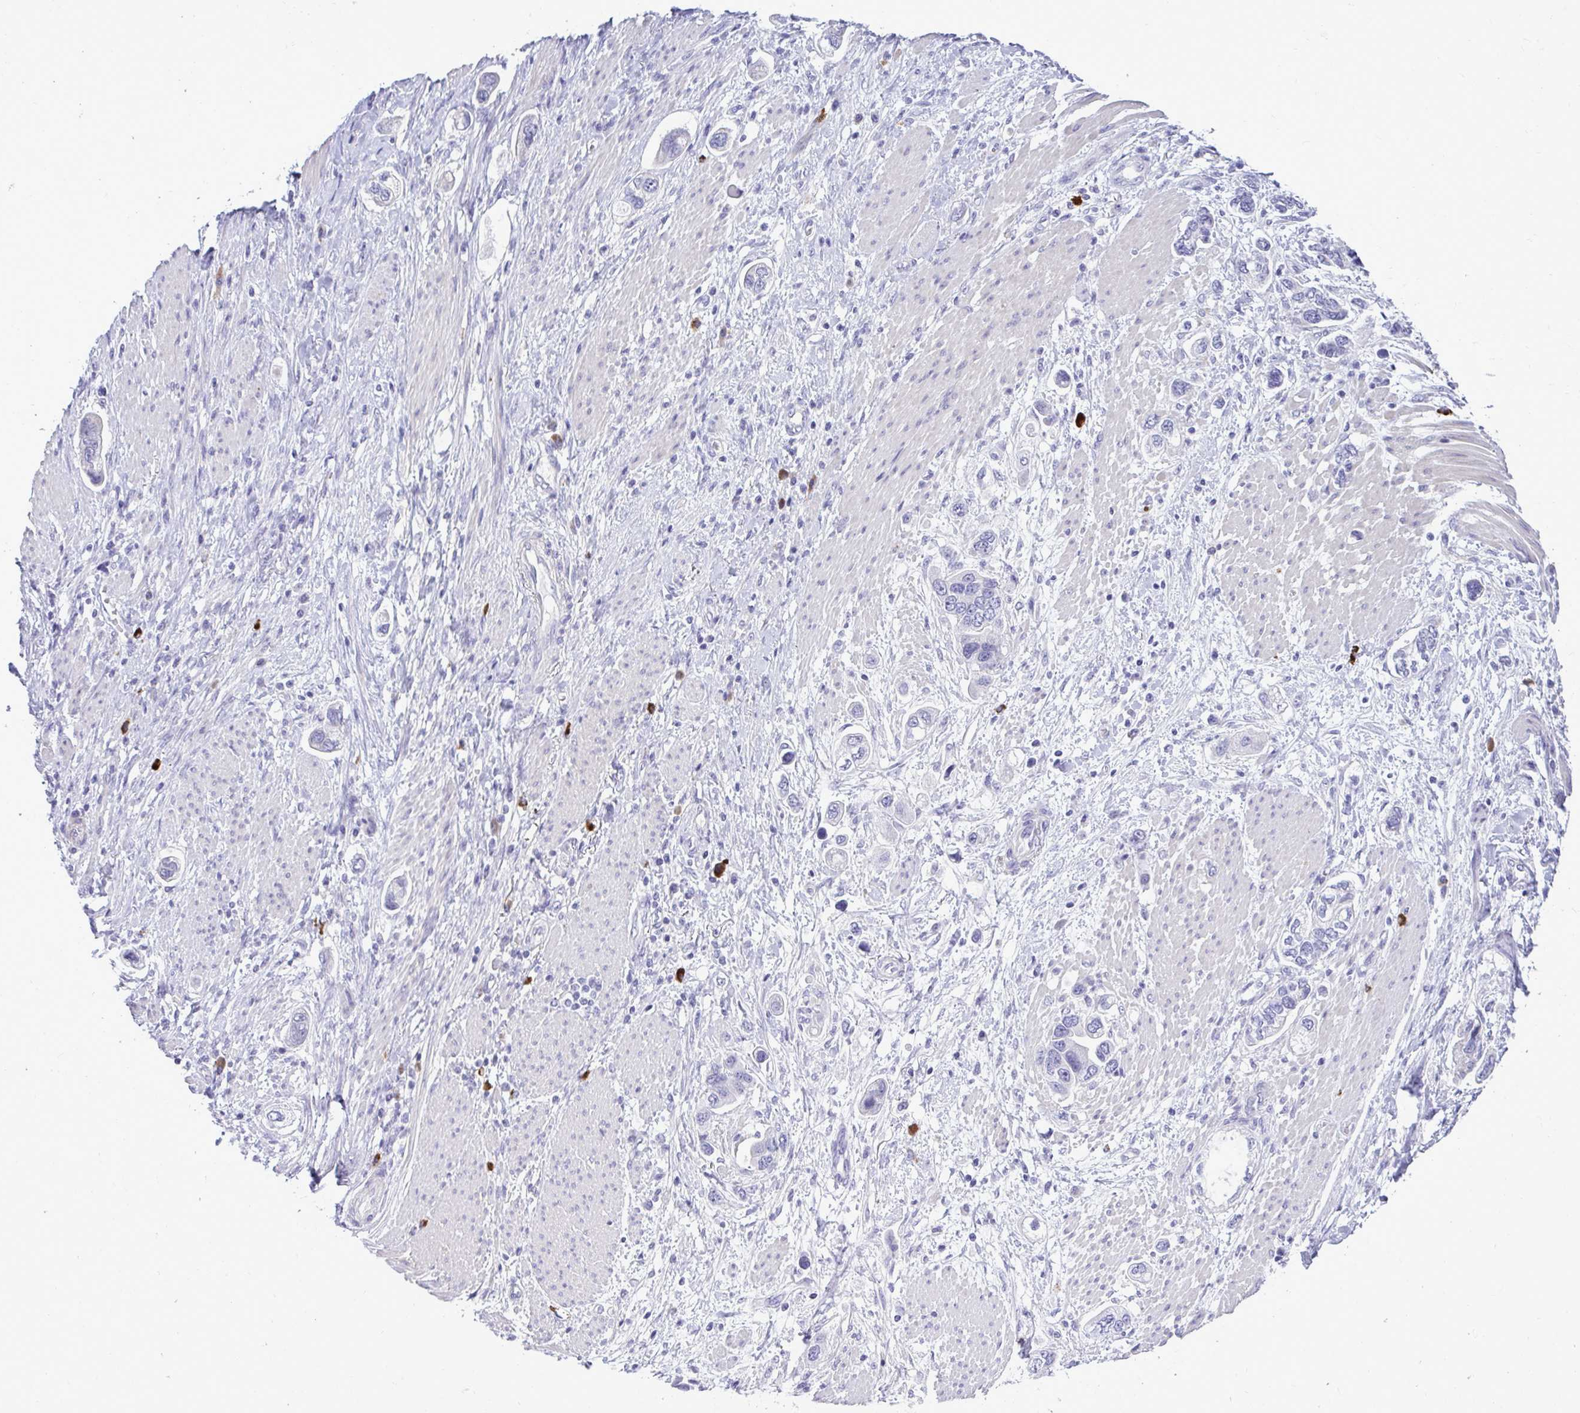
{"staining": {"intensity": "negative", "quantity": "none", "location": "none"}, "tissue": "stomach cancer", "cell_type": "Tumor cells", "image_type": "cancer", "snomed": [{"axis": "morphology", "description": "Adenocarcinoma, NOS"}, {"axis": "topography", "description": "Stomach, lower"}], "caption": "DAB immunohistochemical staining of human stomach adenocarcinoma exhibits no significant staining in tumor cells. Nuclei are stained in blue.", "gene": "SPAG1", "patient": {"sex": "female", "age": 93}}